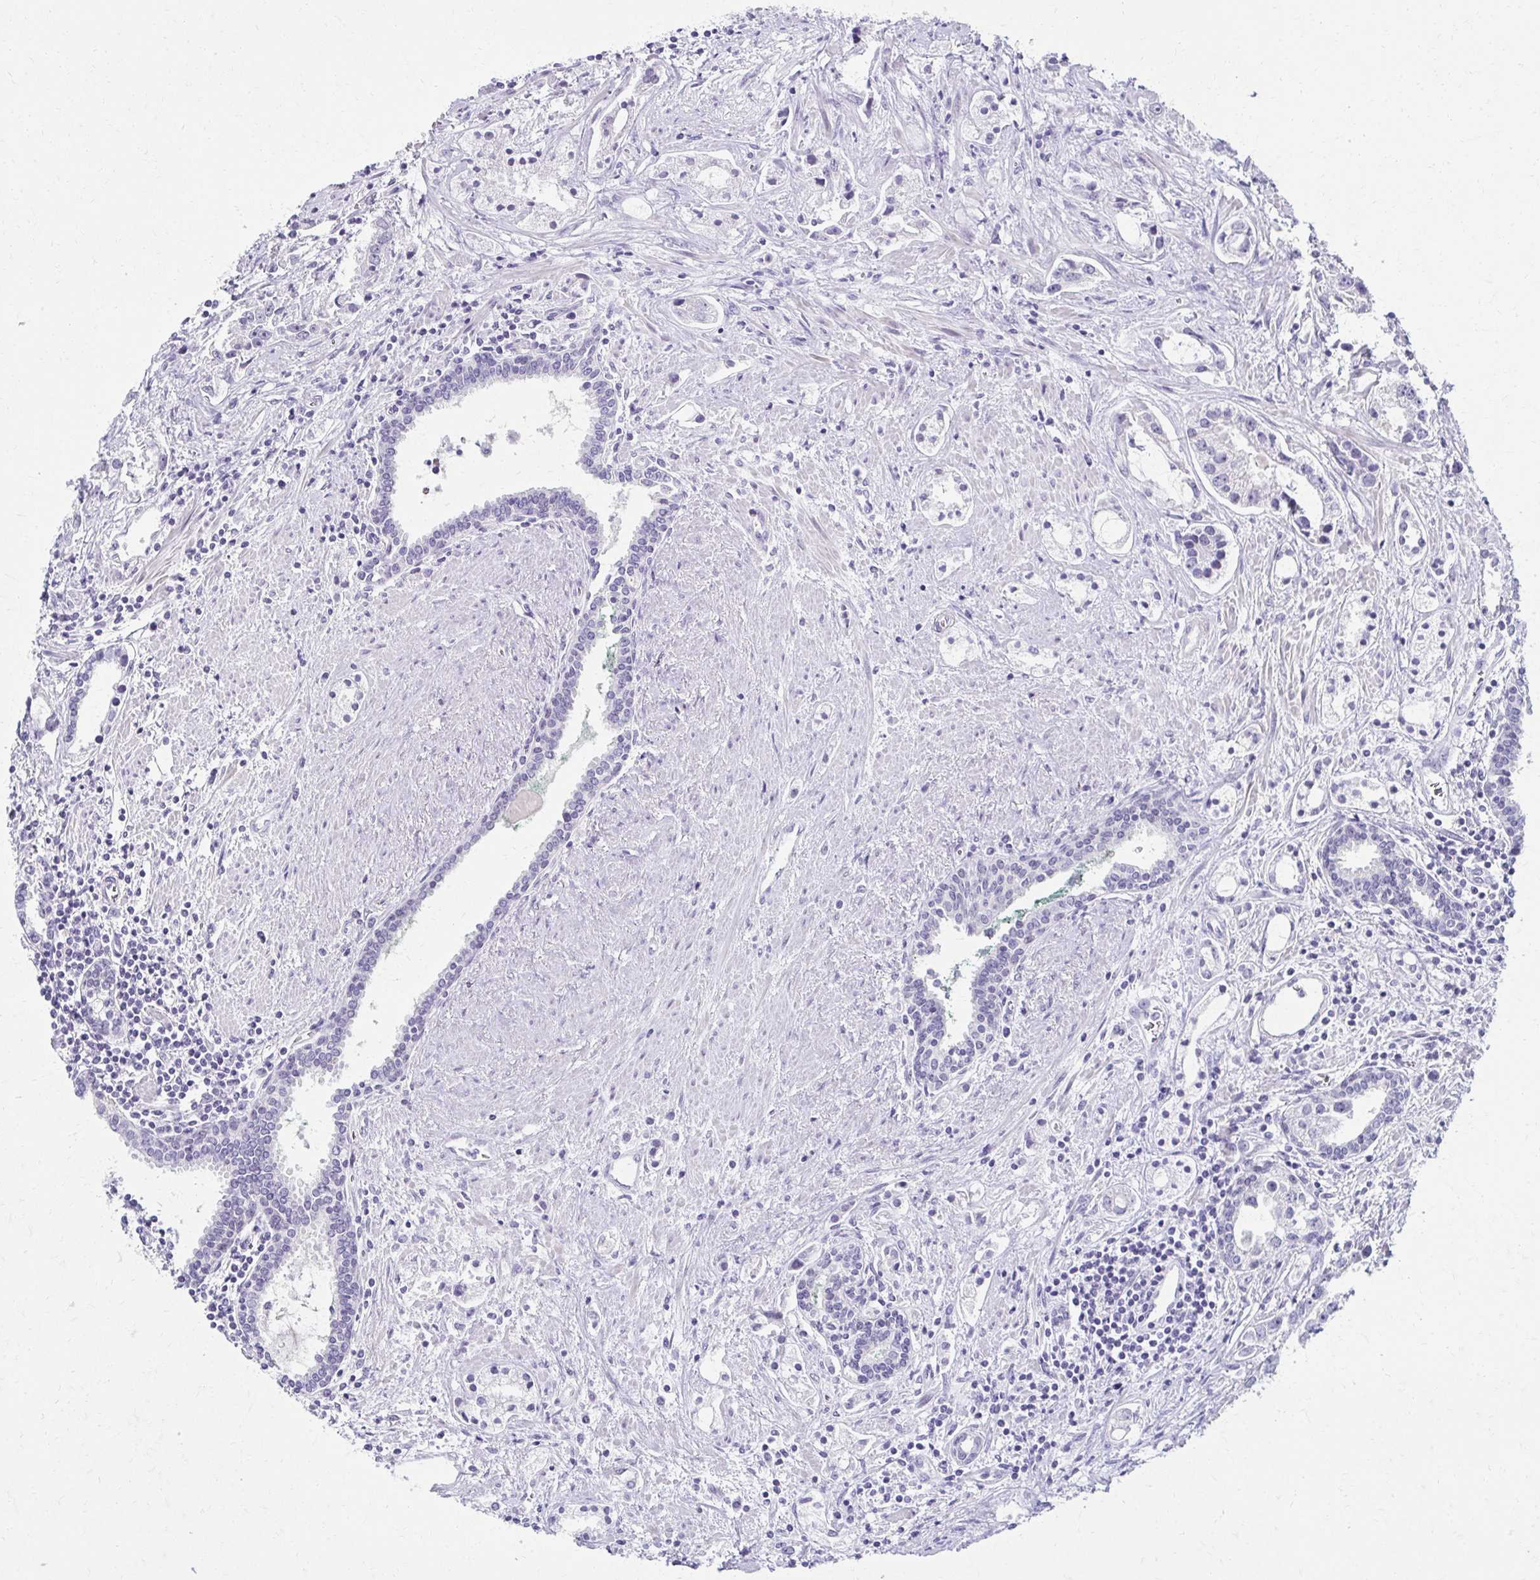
{"staining": {"intensity": "negative", "quantity": "none", "location": "none"}, "tissue": "prostate cancer", "cell_type": "Tumor cells", "image_type": "cancer", "snomed": [{"axis": "morphology", "description": "Adenocarcinoma, Medium grade"}, {"axis": "topography", "description": "Prostate"}], "caption": "Tumor cells are negative for protein expression in human prostate cancer. (Immunohistochemistry (ihc), brightfield microscopy, high magnification).", "gene": "MORC4", "patient": {"sex": "male", "age": 57}}